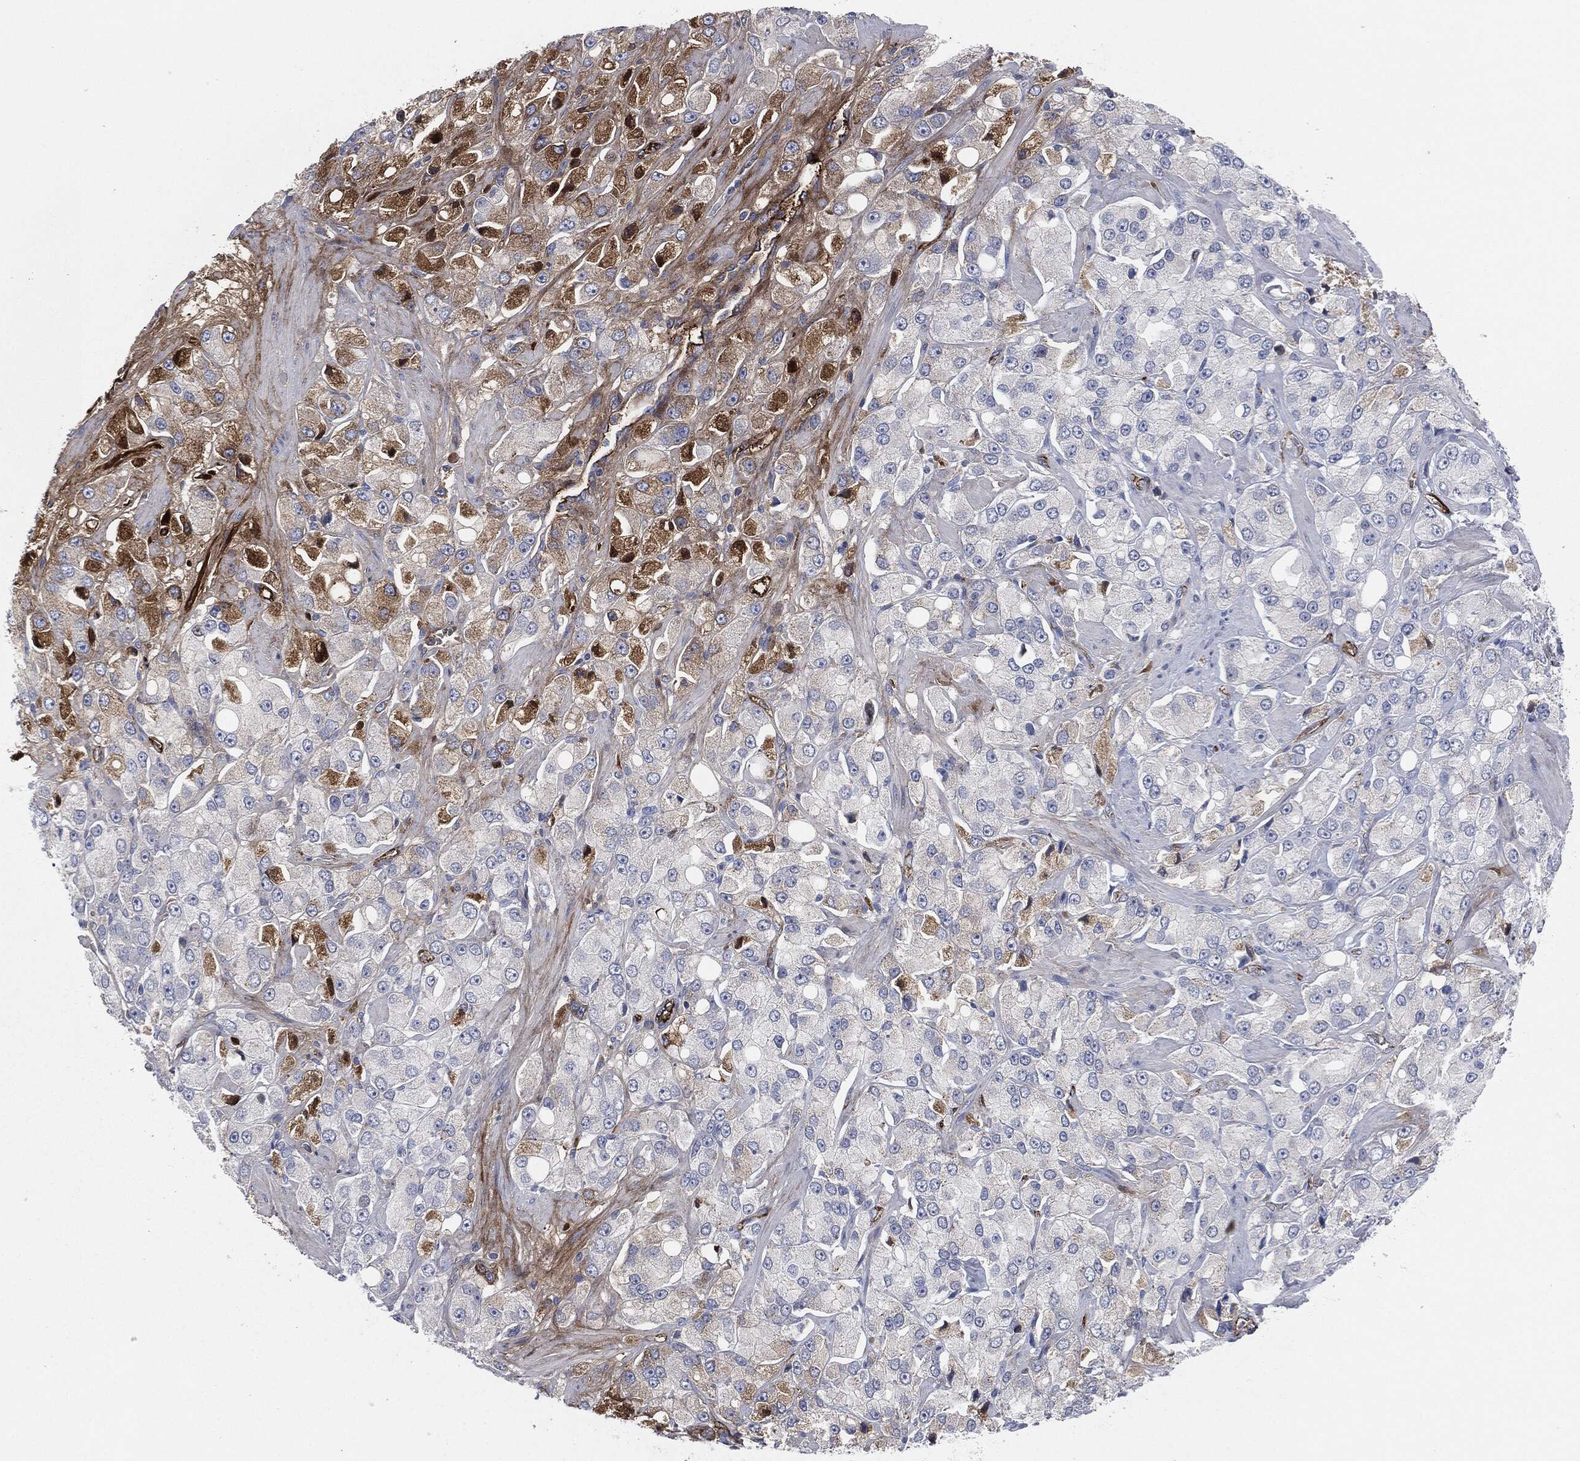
{"staining": {"intensity": "strong", "quantity": "<25%", "location": "cytoplasmic/membranous"}, "tissue": "prostate cancer", "cell_type": "Tumor cells", "image_type": "cancer", "snomed": [{"axis": "morphology", "description": "Adenocarcinoma, NOS"}, {"axis": "topography", "description": "Prostate and seminal vesicle, NOS"}, {"axis": "topography", "description": "Prostate"}], "caption": "Immunohistochemical staining of human prostate adenocarcinoma exhibits medium levels of strong cytoplasmic/membranous protein positivity in approximately <25% of tumor cells. Immunohistochemistry stains the protein of interest in brown and the nuclei are stained blue.", "gene": "APOB", "patient": {"sex": "male", "age": 64}}